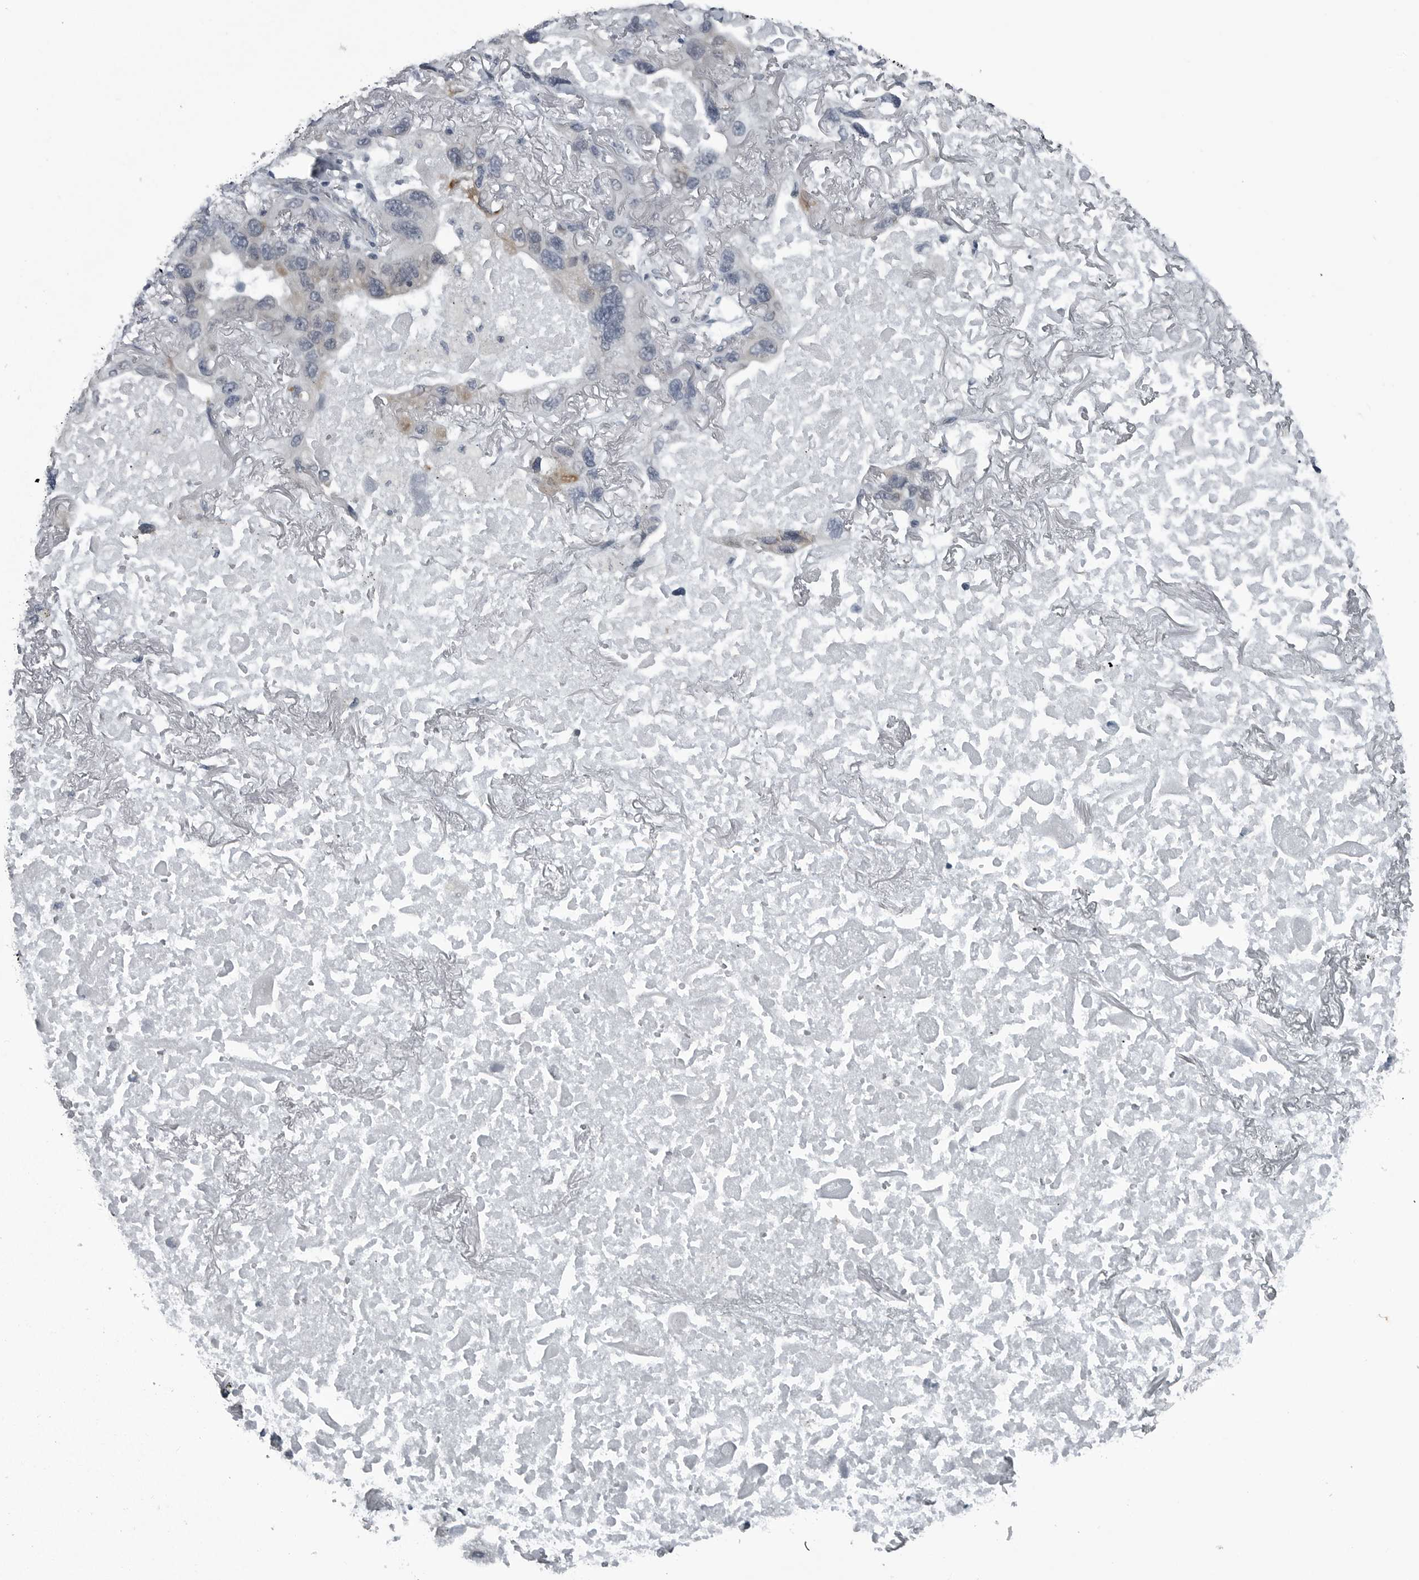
{"staining": {"intensity": "negative", "quantity": "none", "location": "none"}, "tissue": "lung cancer", "cell_type": "Tumor cells", "image_type": "cancer", "snomed": [{"axis": "morphology", "description": "Squamous cell carcinoma, NOS"}, {"axis": "topography", "description": "Lung"}], "caption": "Human squamous cell carcinoma (lung) stained for a protein using immunohistochemistry shows no positivity in tumor cells.", "gene": "DNAAF11", "patient": {"sex": "female", "age": 73}}